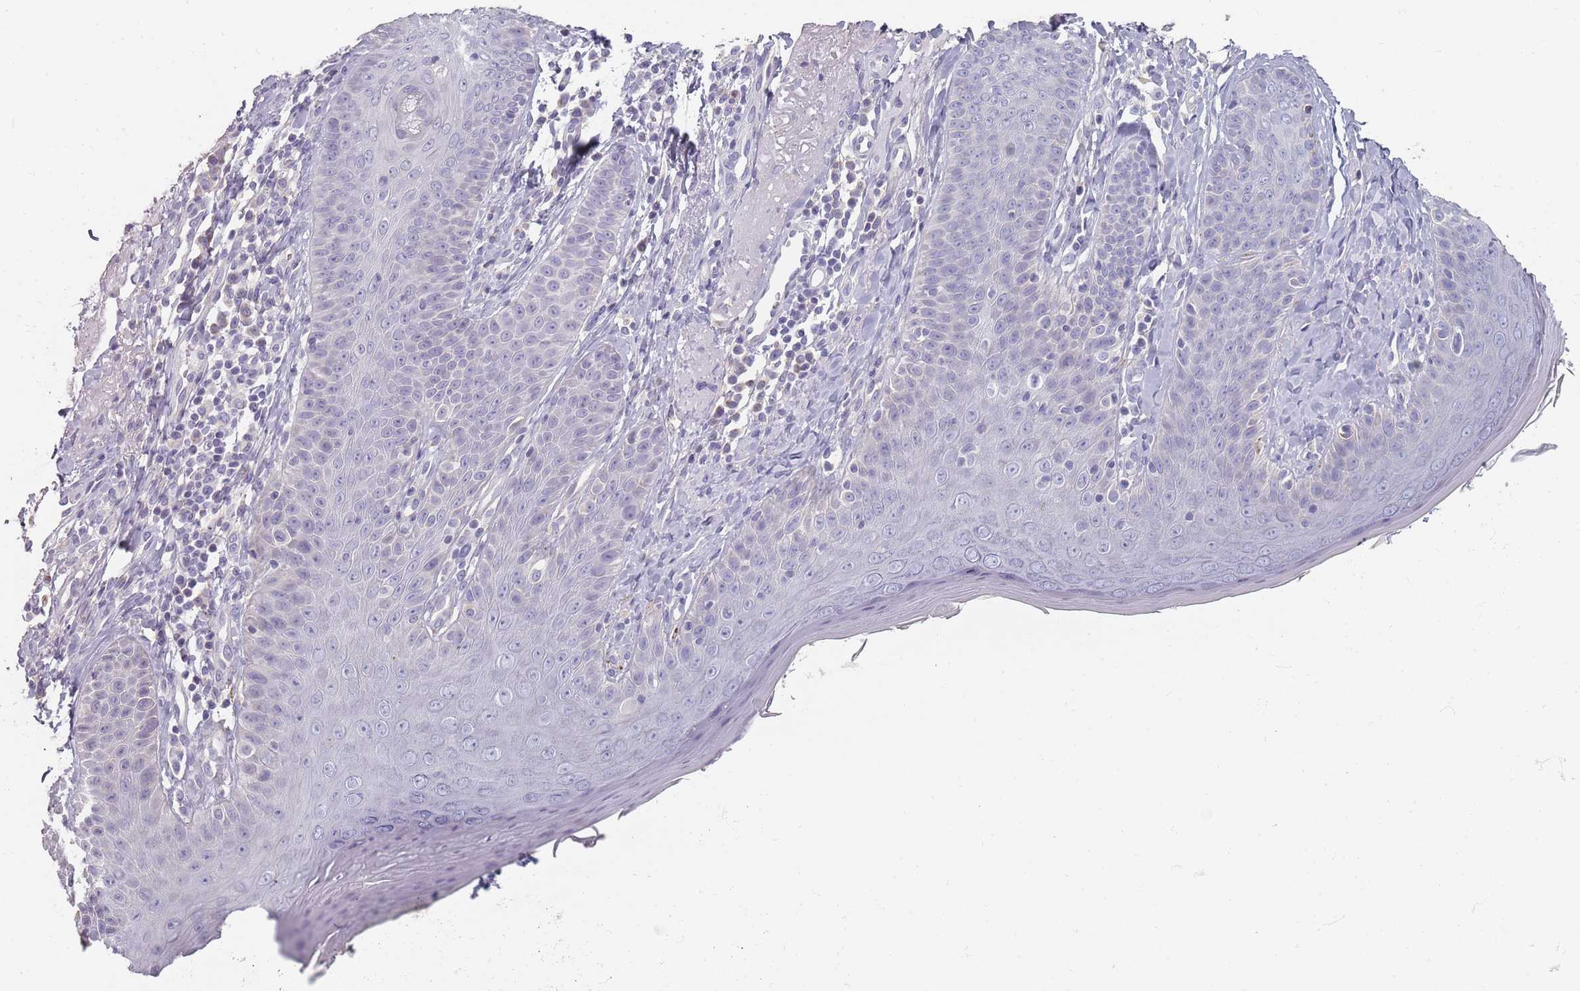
{"staining": {"intensity": "weak", "quantity": "25%-75%", "location": "cytoplasmic/membranous"}, "tissue": "skin", "cell_type": "Fibroblasts", "image_type": "normal", "snomed": [{"axis": "morphology", "description": "Normal tissue, NOS"}, {"axis": "topography", "description": "Skin"}], "caption": "A high-resolution micrograph shows immunohistochemistry (IHC) staining of unremarkable skin, which exhibits weak cytoplasmic/membranous positivity in about 25%-75% of fibroblasts.", "gene": "SYNGR3", "patient": {"sex": "male", "age": 57}}